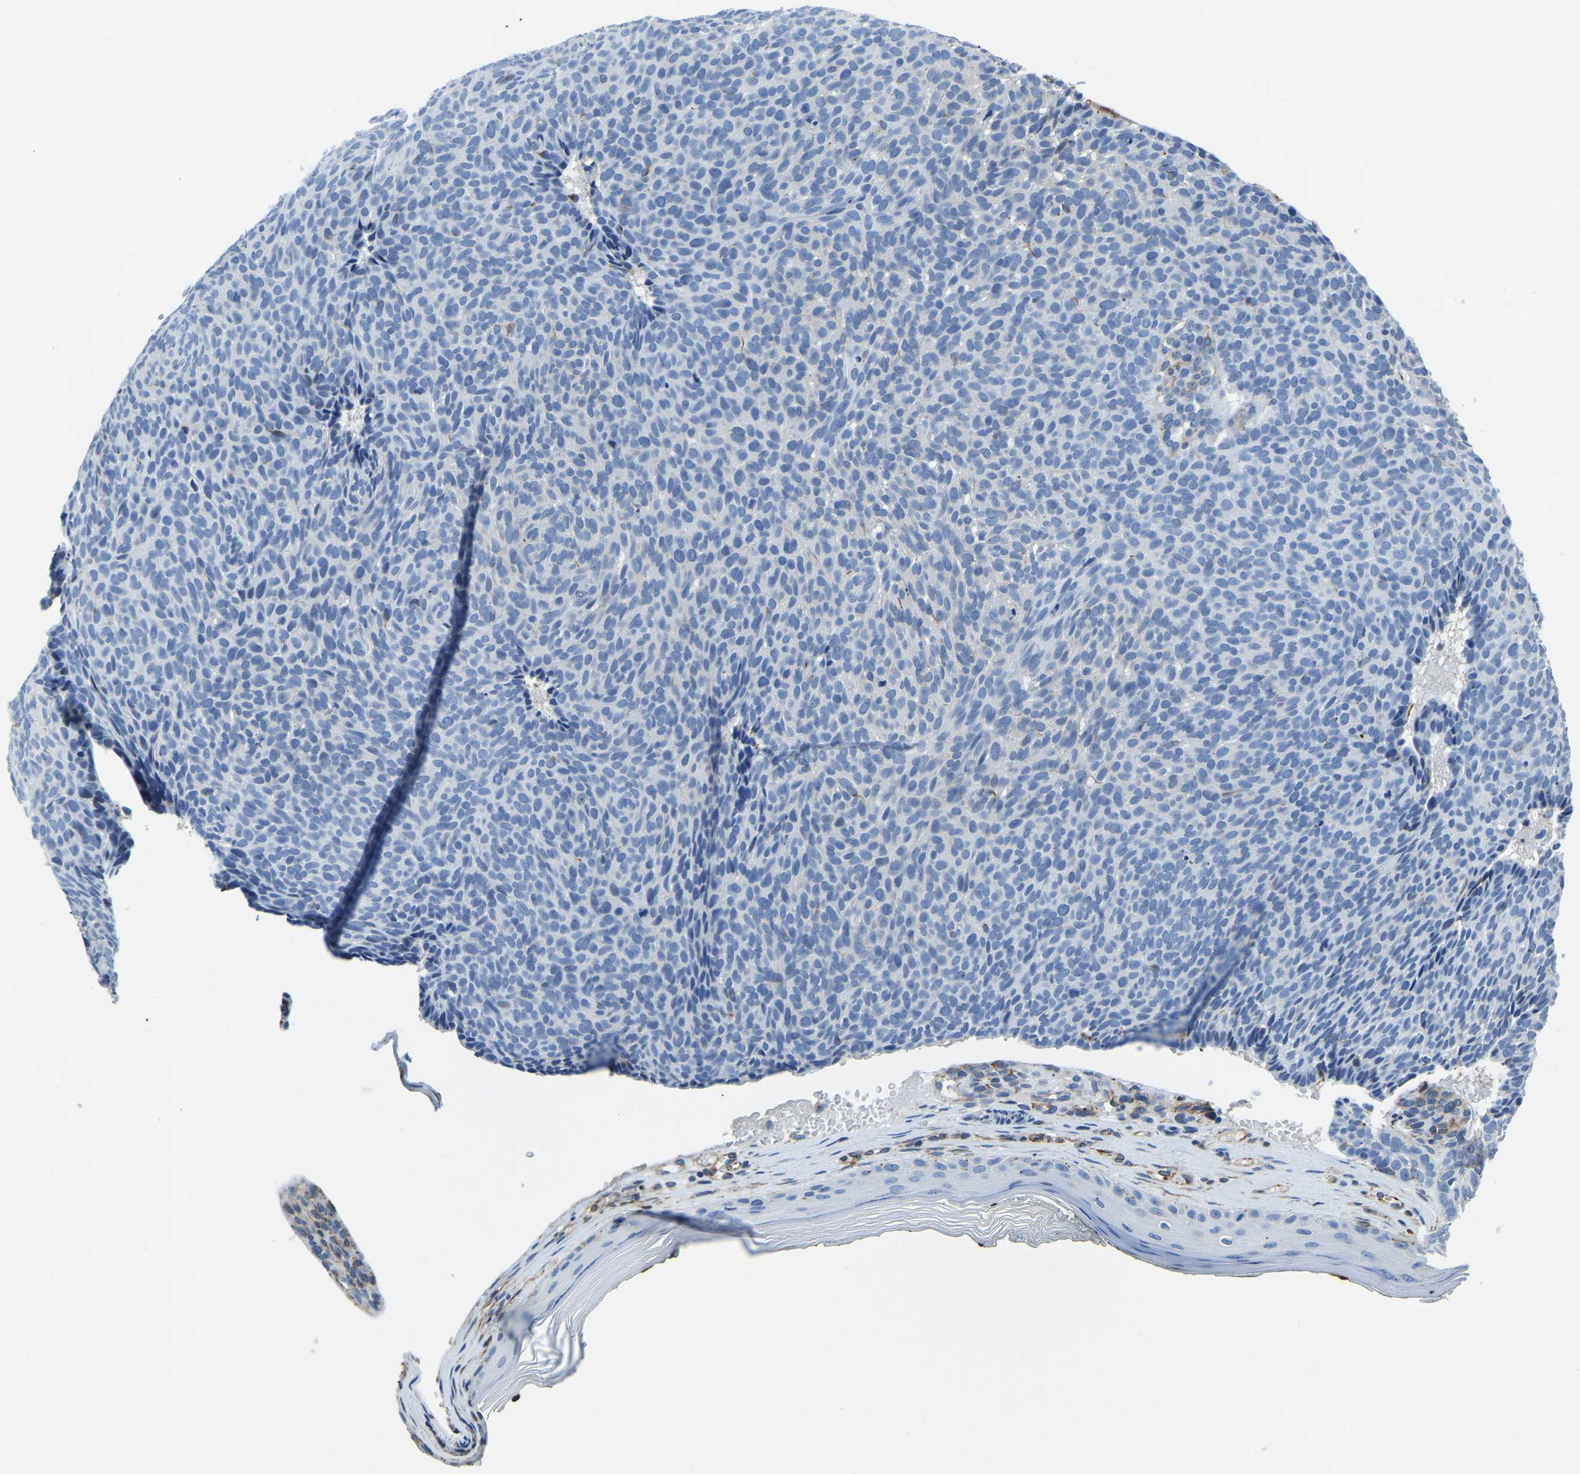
{"staining": {"intensity": "negative", "quantity": "none", "location": "none"}, "tissue": "skin cancer", "cell_type": "Tumor cells", "image_type": "cancer", "snomed": [{"axis": "morphology", "description": "Basal cell carcinoma"}, {"axis": "topography", "description": "Skin"}], "caption": "Immunohistochemical staining of basal cell carcinoma (skin) displays no significant expression in tumor cells.", "gene": "MS4A3", "patient": {"sex": "male", "age": 61}}